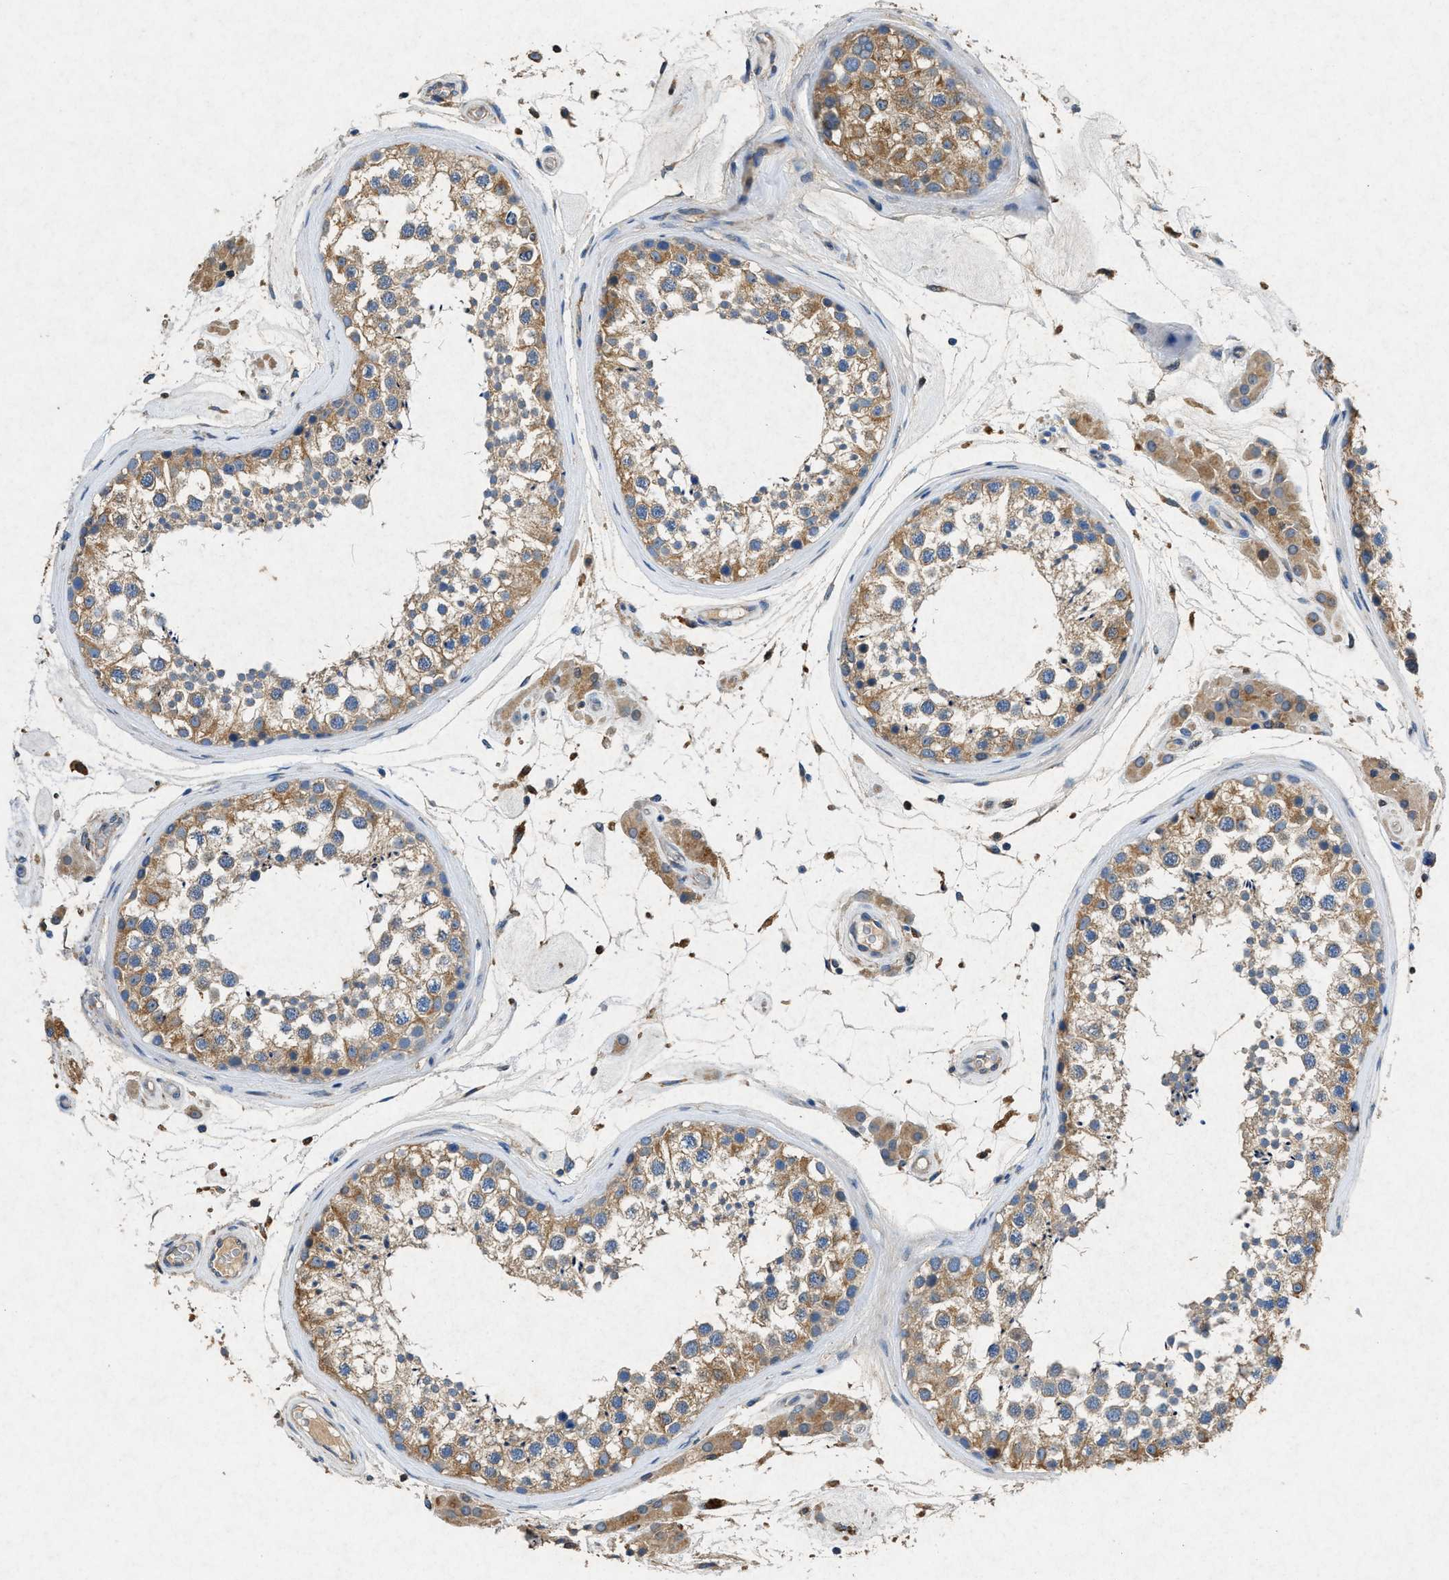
{"staining": {"intensity": "moderate", "quantity": ">75%", "location": "cytoplasmic/membranous"}, "tissue": "testis", "cell_type": "Cells in seminiferous ducts", "image_type": "normal", "snomed": [{"axis": "morphology", "description": "Normal tissue, NOS"}, {"axis": "topography", "description": "Testis"}], "caption": "Cells in seminiferous ducts exhibit medium levels of moderate cytoplasmic/membranous positivity in about >75% of cells in normal human testis.", "gene": "CDK15", "patient": {"sex": "male", "age": 46}}